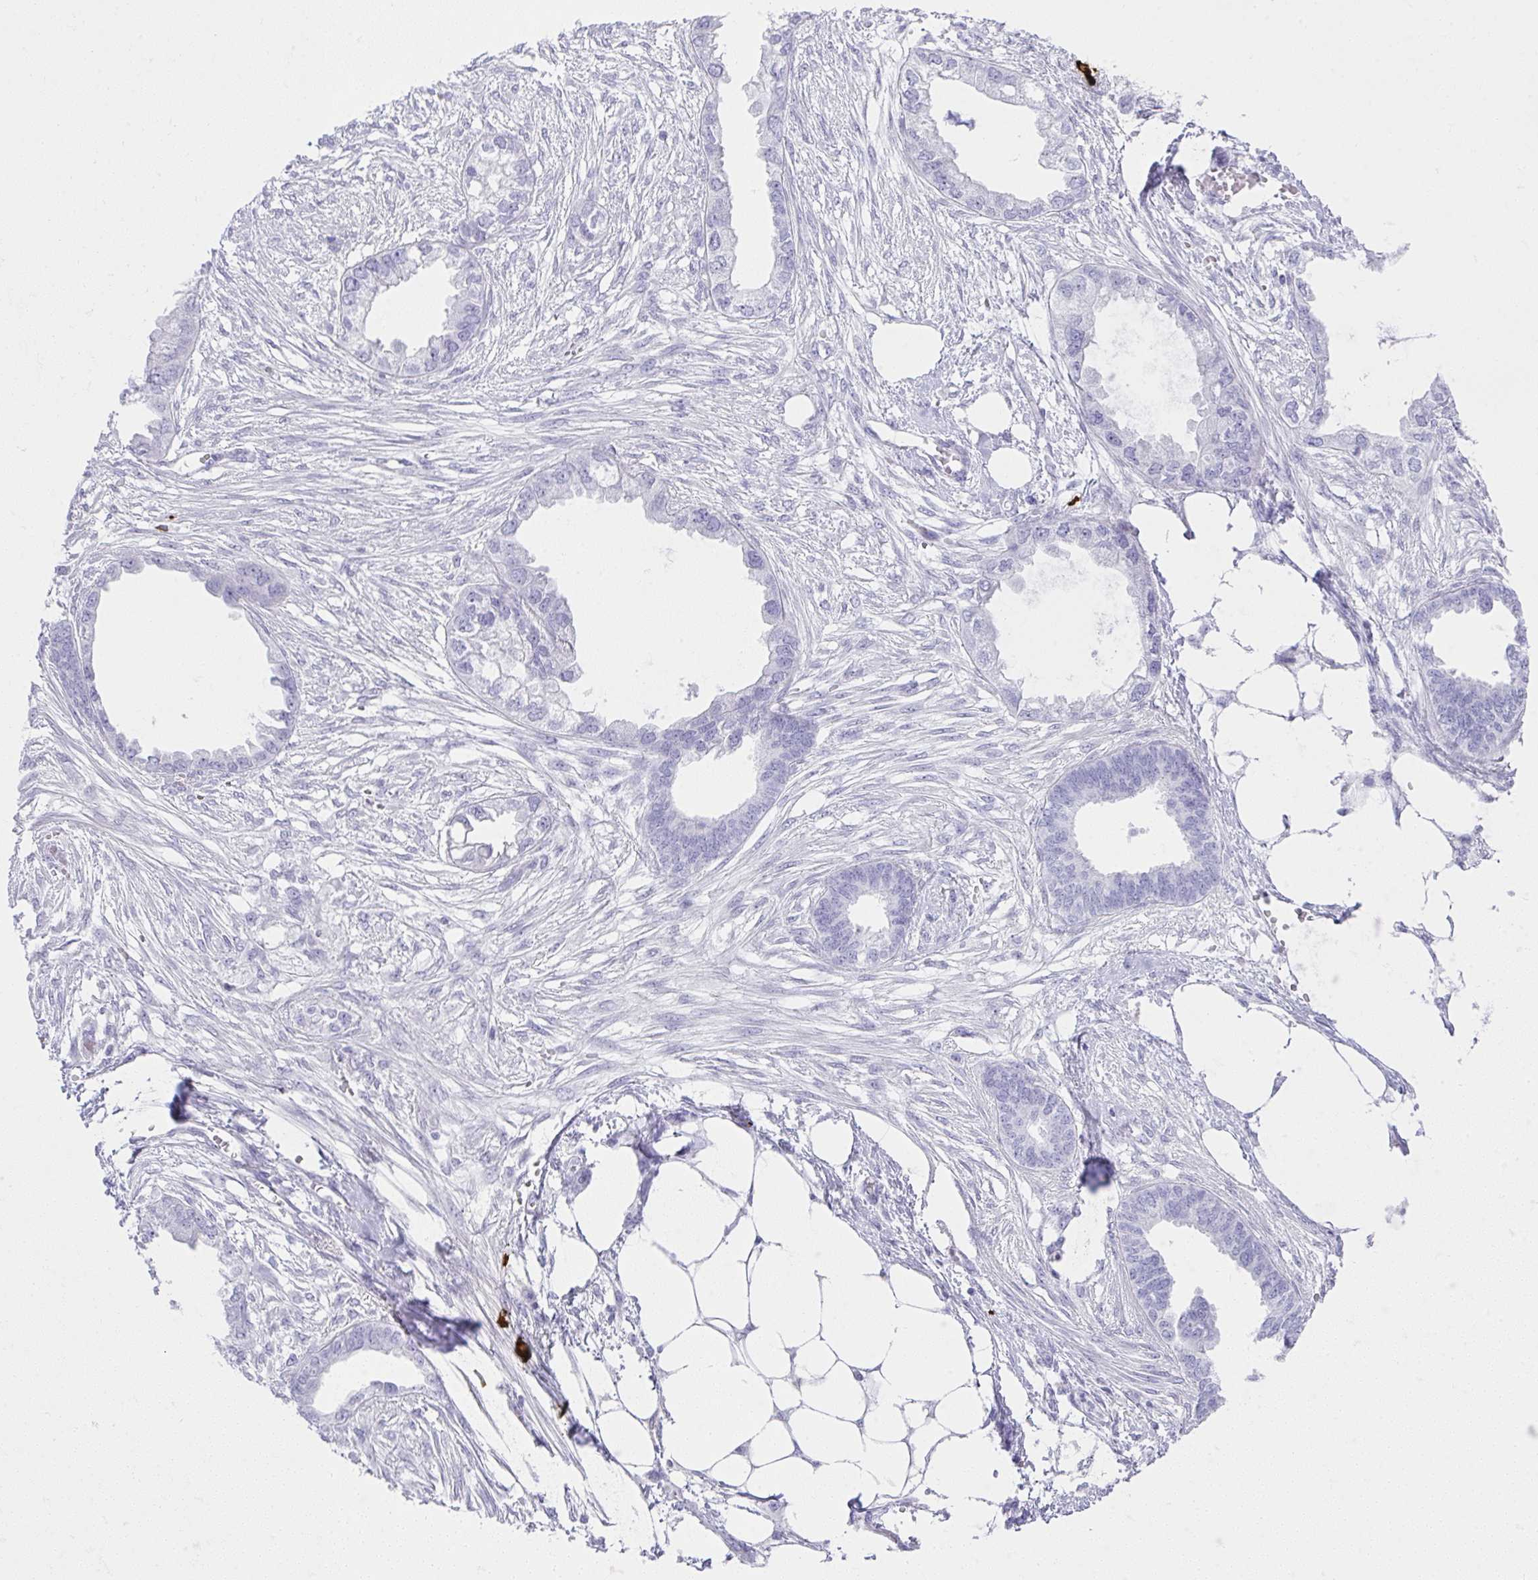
{"staining": {"intensity": "negative", "quantity": "none", "location": "none"}, "tissue": "endometrial cancer", "cell_type": "Tumor cells", "image_type": "cancer", "snomed": [{"axis": "morphology", "description": "Adenocarcinoma, NOS"}, {"axis": "morphology", "description": "Adenocarcinoma, metastatic, NOS"}, {"axis": "topography", "description": "Adipose tissue"}, {"axis": "topography", "description": "Endometrium"}], "caption": "DAB immunohistochemical staining of endometrial adenocarcinoma reveals no significant staining in tumor cells. Brightfield microscopy of IHC stained with DAB (3,3'-diaminobenzidine) (brown) and hematoxylin (blue), captured at high magnification.", "gene": "CDADC1", "patient": {"sex": "female", "age": 67}}